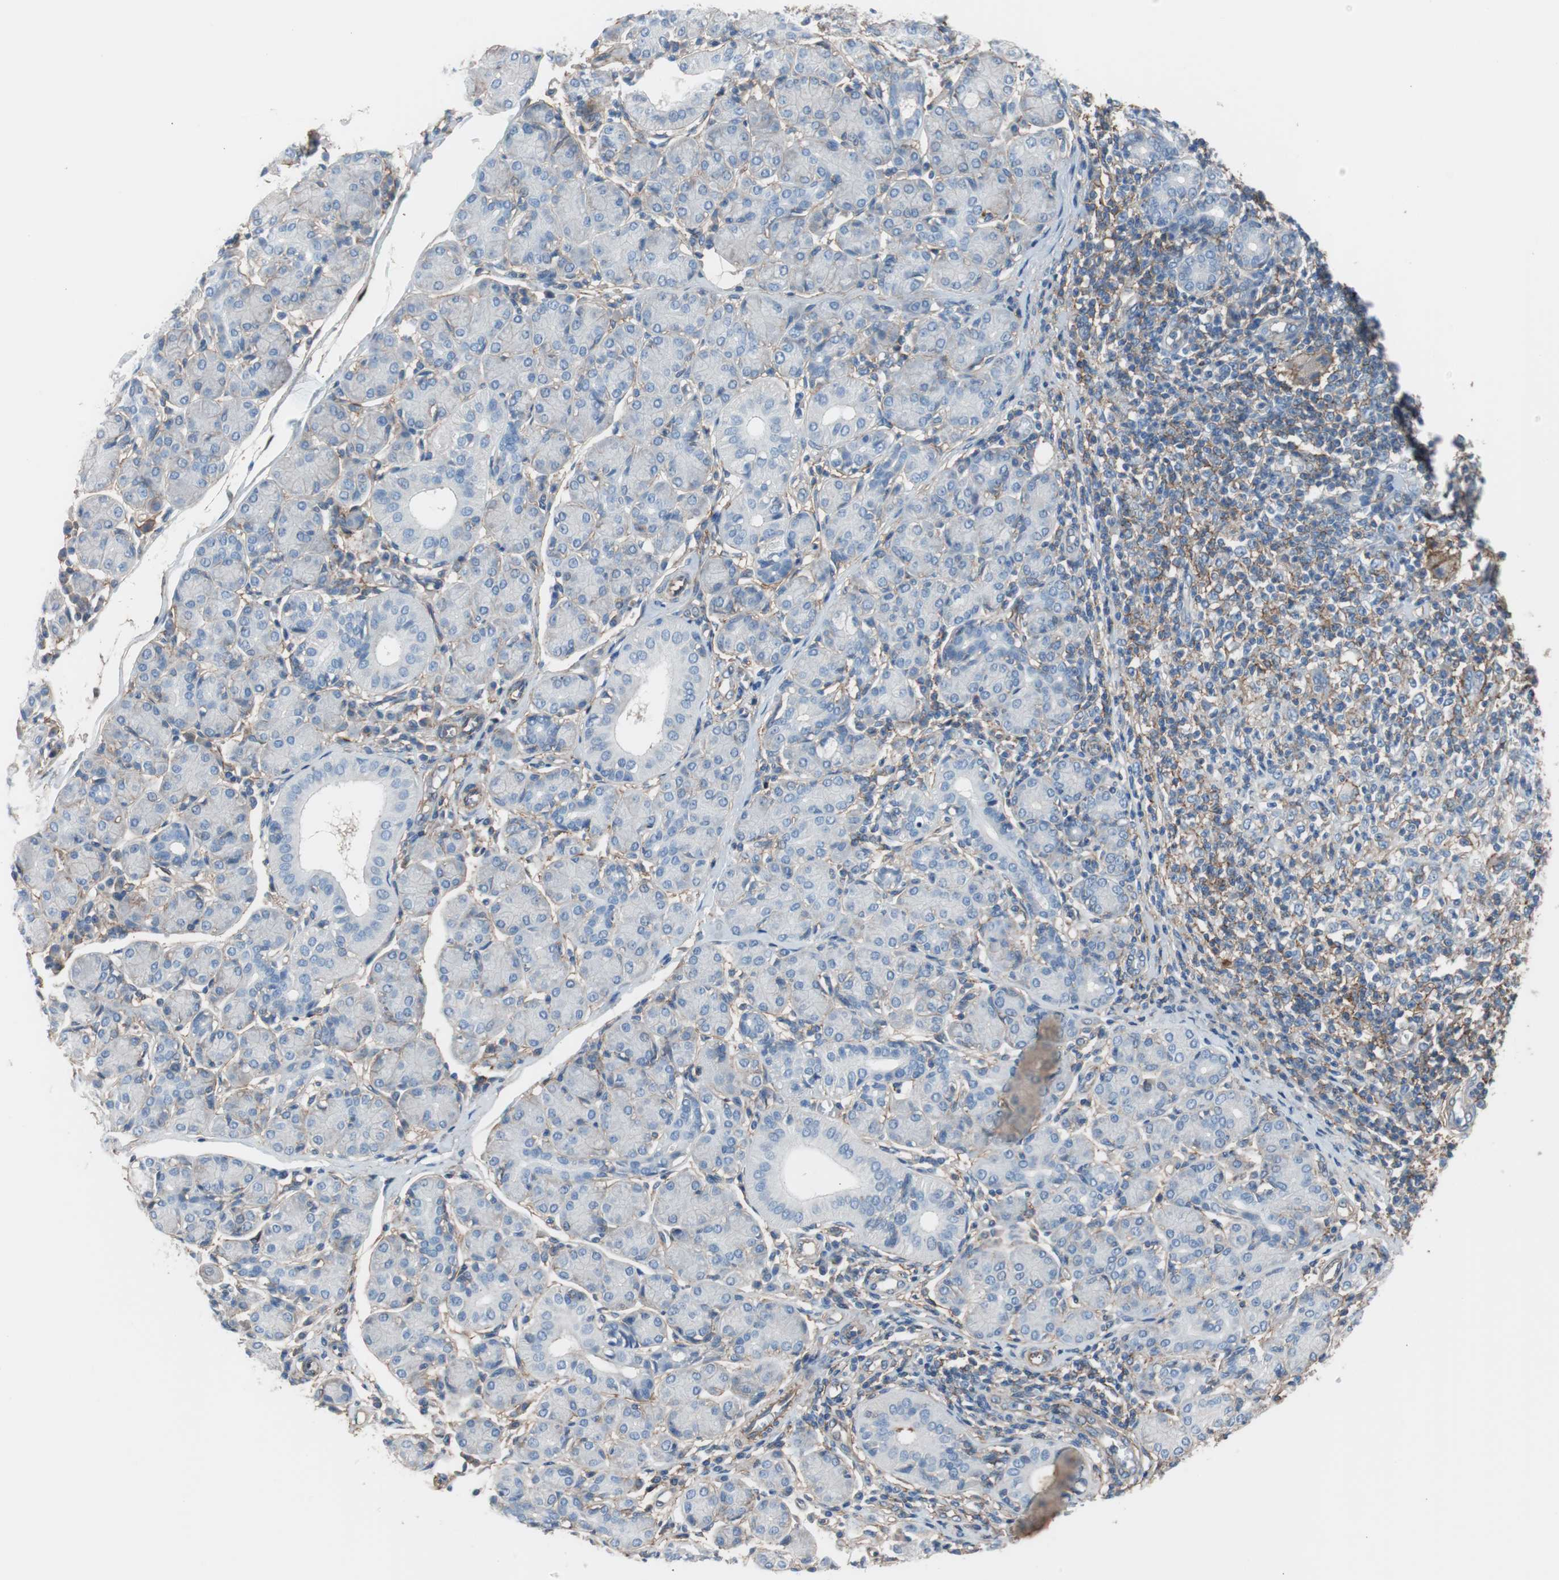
{"staining": {"intensity": "negative", "quantity": "none", "location": "none"}, "tissue": "salivary gland", "cell_type": "Glandular cells", "image_type": "normal", "snomed": [{"axis": "morphology", "description": "Normal tissue, NOS"}, {"axis": "morphology", "description": "Inflammation, NOS"}, {"axis": "topography", "description": "Lymph node"}, {"axis": "topography", "description": "Salivary gland"}], "caption": "Human salivary gland stained for a protein using immunohistochemistry (IHC) shows no staining in glandular cells.", "gene": "CD81", "patient": {"sex": "male", "age": 3}}